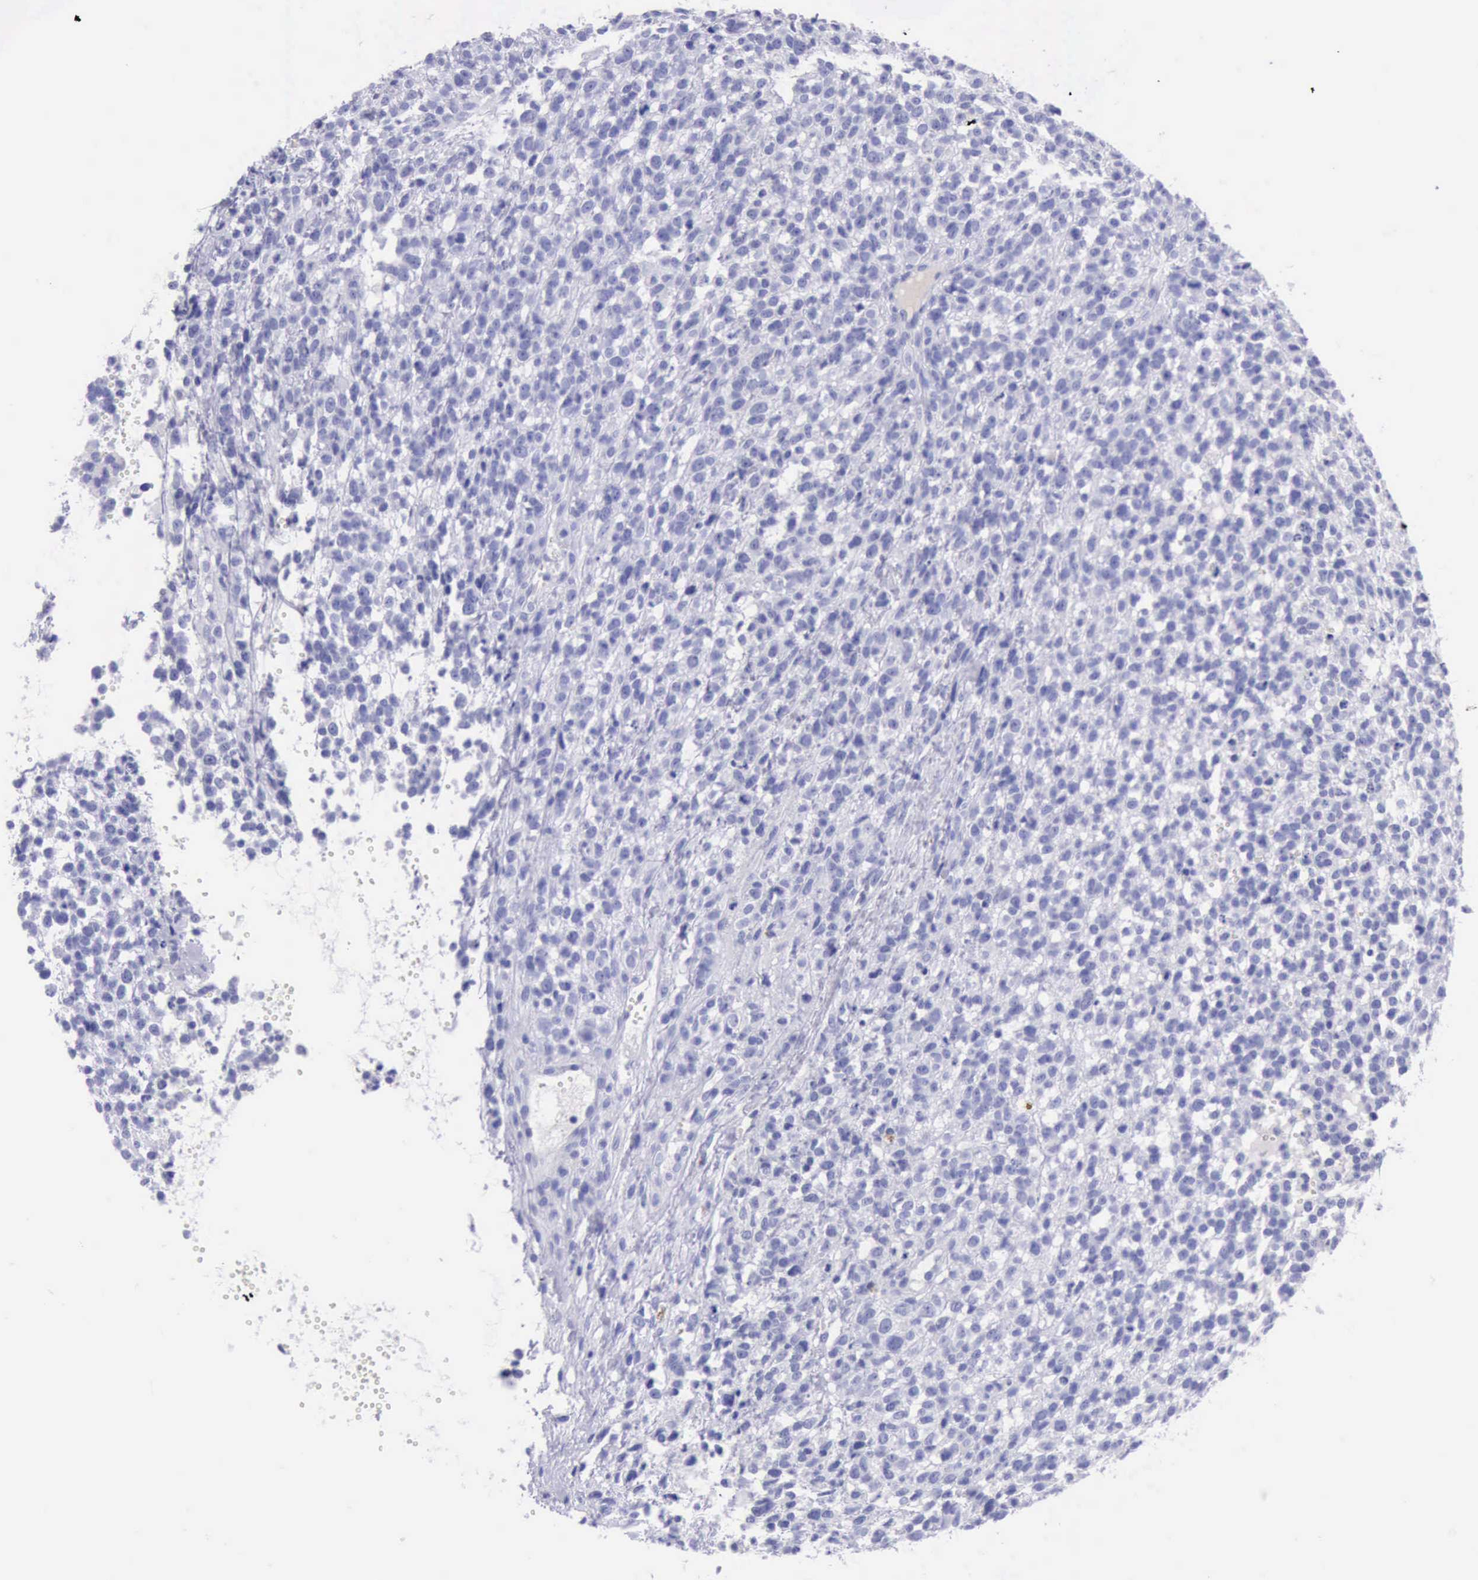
{"staining": {"intensity": "negative", "quantity": "none", "location": "none"}, "tissue": "glioma", "cell_type": "Tumor cells", "image_type": "cancer", "snomed": [{"axis": "morphology", "description": "Glioma, malignant, High grade"}, {"axis": "topography", "description": "Brain"}], "caption": "Immunohistochemical staining of human glioma demonstrates no significant staining in tumor cells.", "gene": "KRT8", "patient": {"sex": "male", "age": 66}}